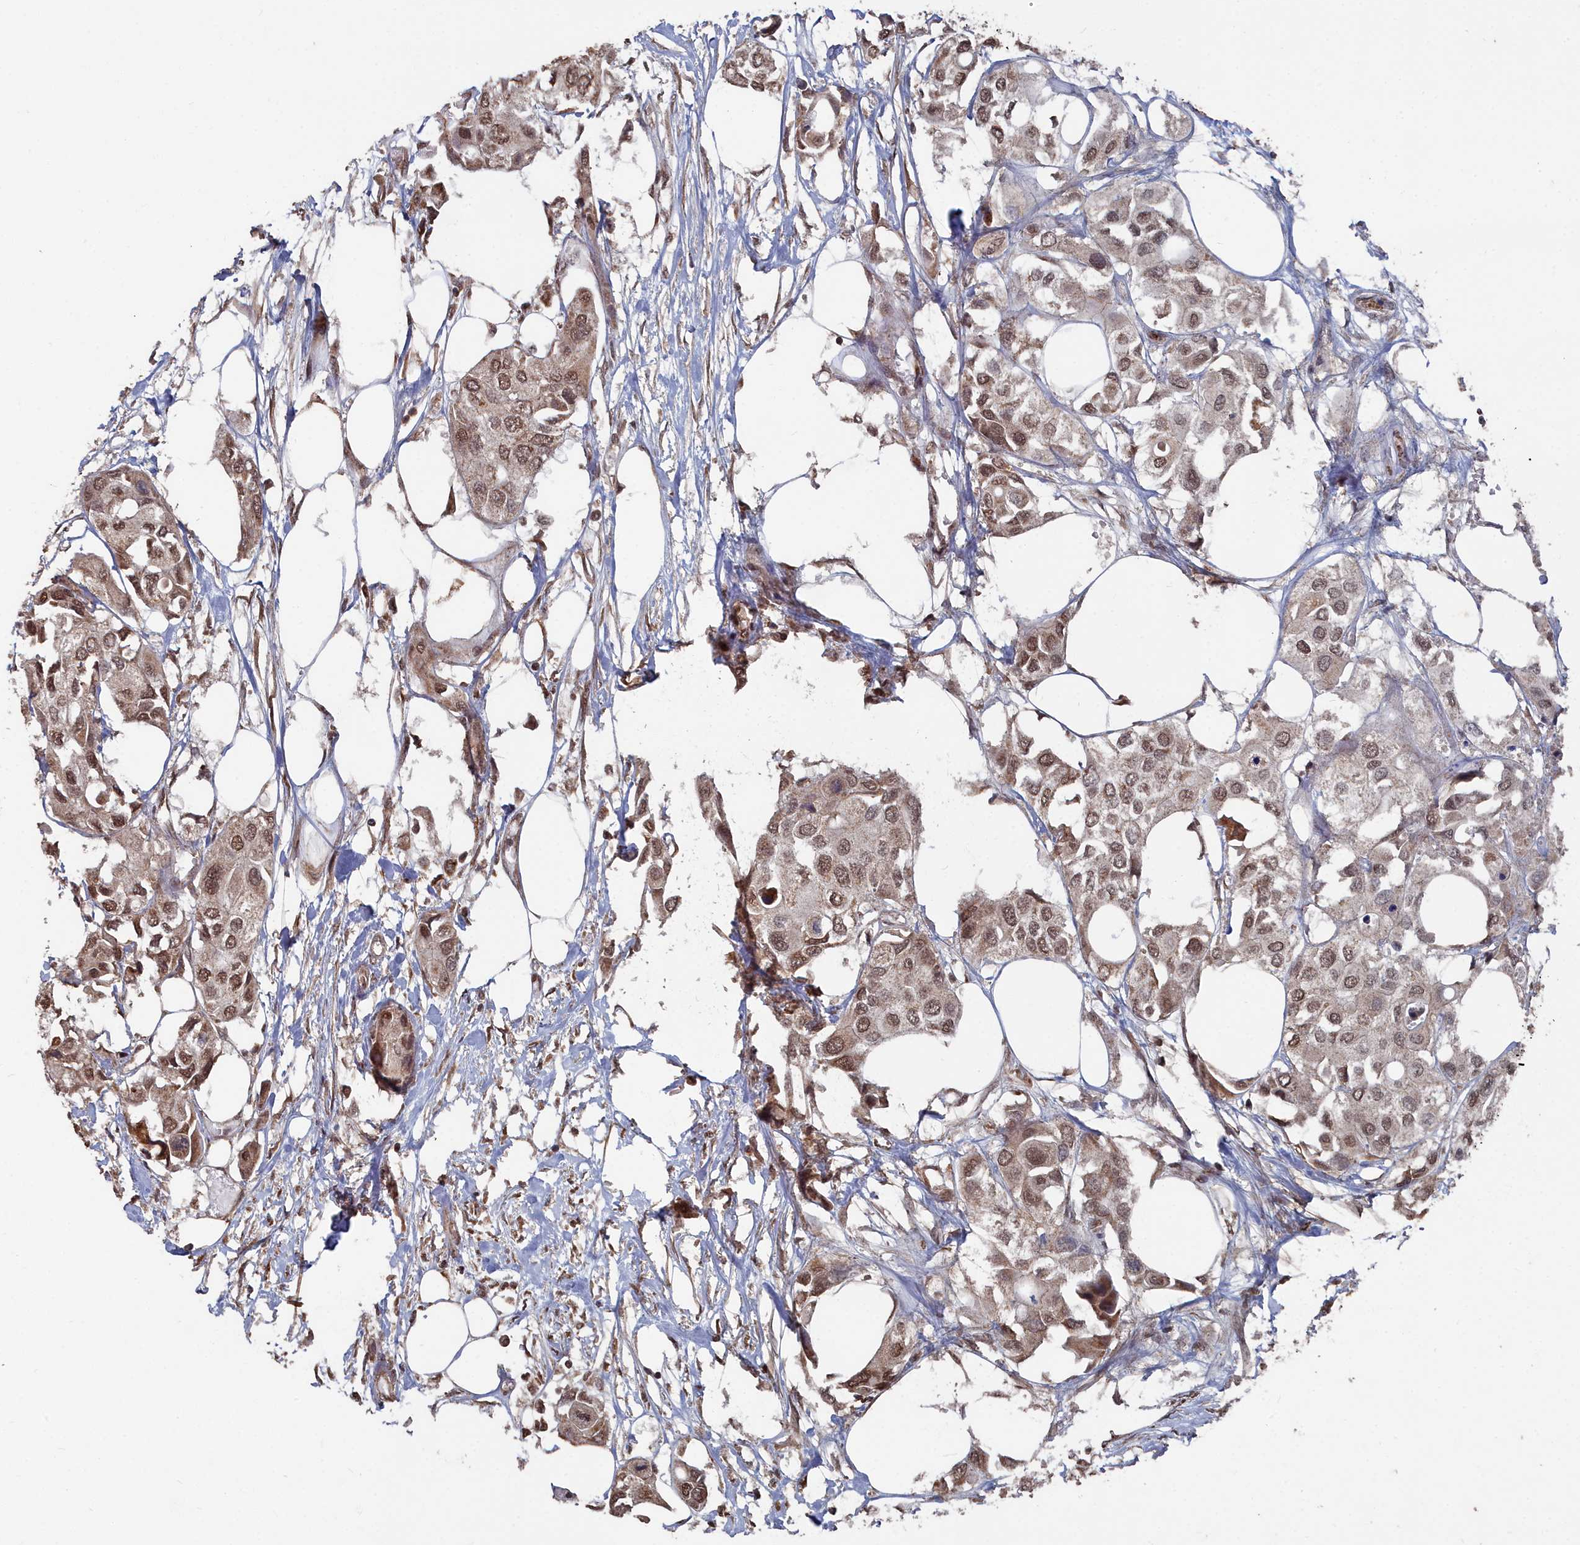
{"staining": {"intensity": "moderate", "quantity": ">75%", "location": "nuclear"}, "tissue": "urothelial cancer", "cell_type": "Tumor cells", "image_type": "cancer", "snomed": [{"axis": "morphology", "description": "Urothelial carcinoma, High grade"}, {"axis": "topography", "description": "Urinary bladder"}], "caption": "Human urothelial cancer stained with a protein marker displays moderate staining in tumor cells.", "gene": "CCNP", "patient": {"sex": "male", "age": 64}}